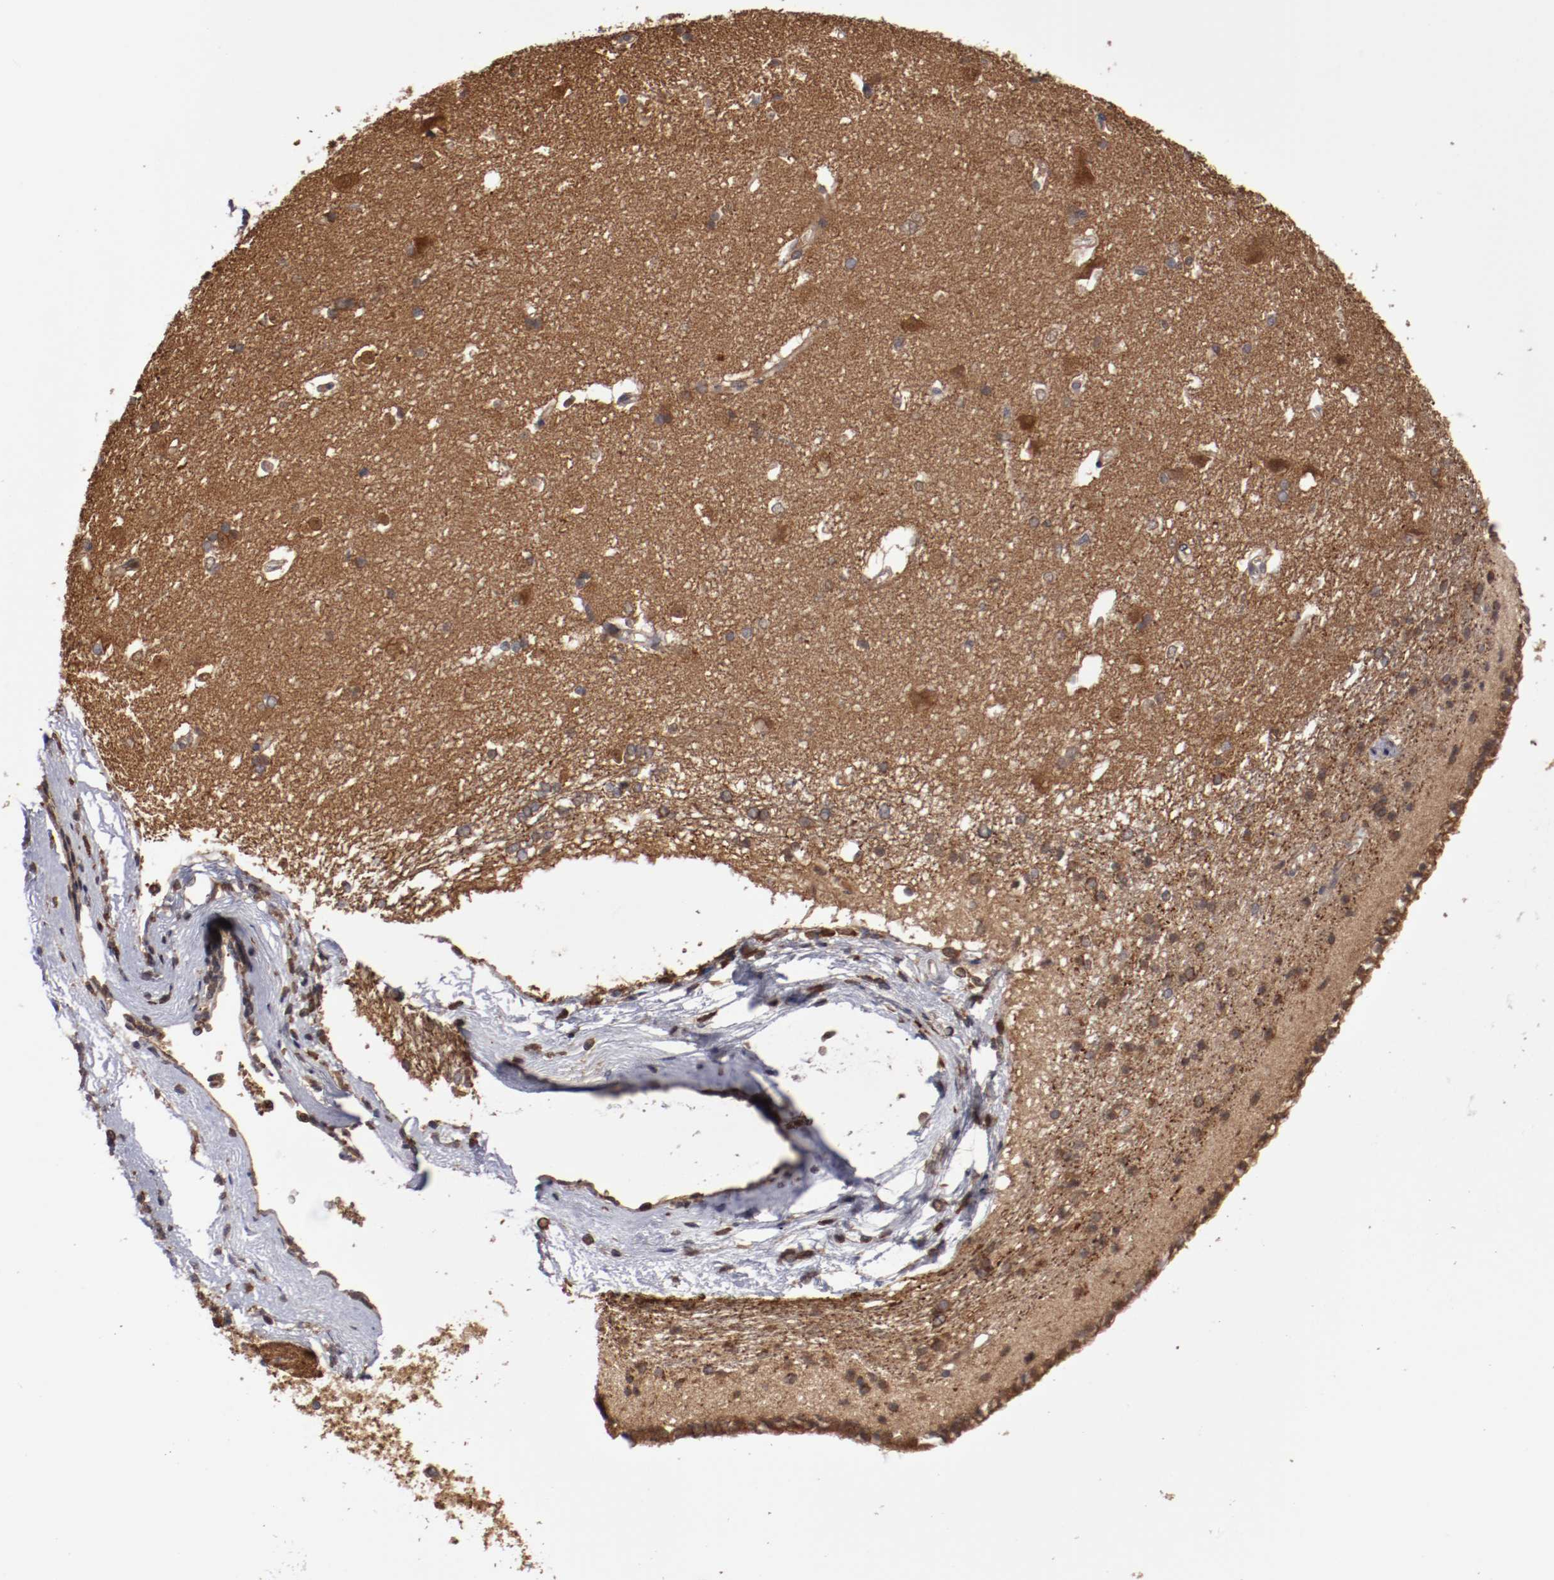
{"staining": {"intensity": "negative", "quantity": "none", "location": "none"}, "tissue": "caudate", "cell_type": "Glial cells", "image_type": "normal", "snomed": [{"axis": "morphology", "description": "Normal tissue, NOS"}, {"axis": "topography", "description": "Lateral ventricle wall"}], "caption": "DAB (3,3'-diaminobenzidine) immunohistochemical staining of benign caudate reveals no significant expression in glial cells.", "gene": "RPS6KA6", "patient": {"sex": "female", "age": 19}}